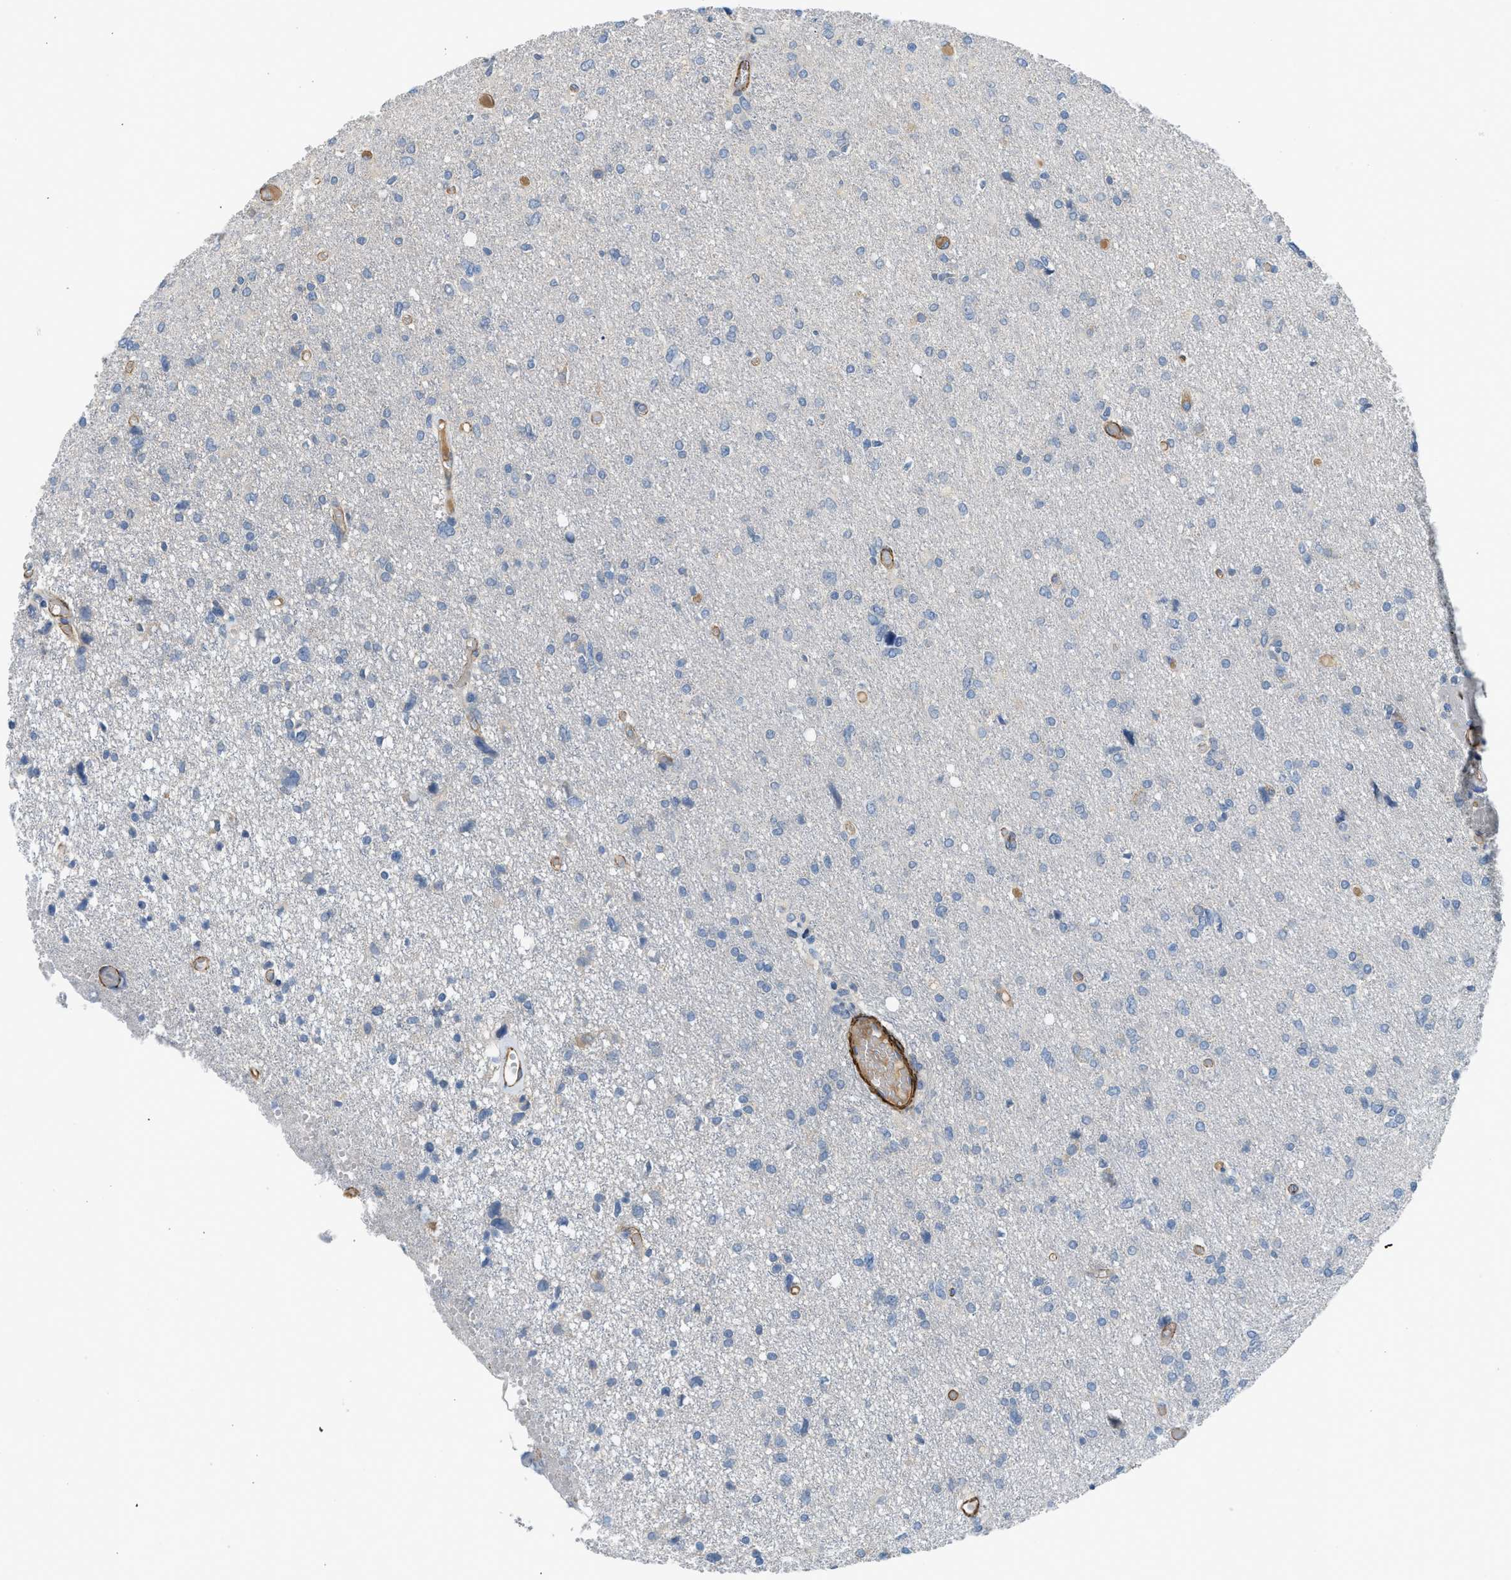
{"staining": {"intensity": "negative", "quantity": "none", "location": "none"}, "tissue": "glioma", "cell_type": "Tumor cells", "image_type": "cancer", "snomed": [{"axis": "morphology", "description": "Glioma, malignant, High grade"}, {"axis": "topography", "description": "Brain"}], "caption": "The micrograph displays no staining of tumor cells in glioma.", "gene": "BMPR1A", "patient": {"sex": "female", "age": 59}}